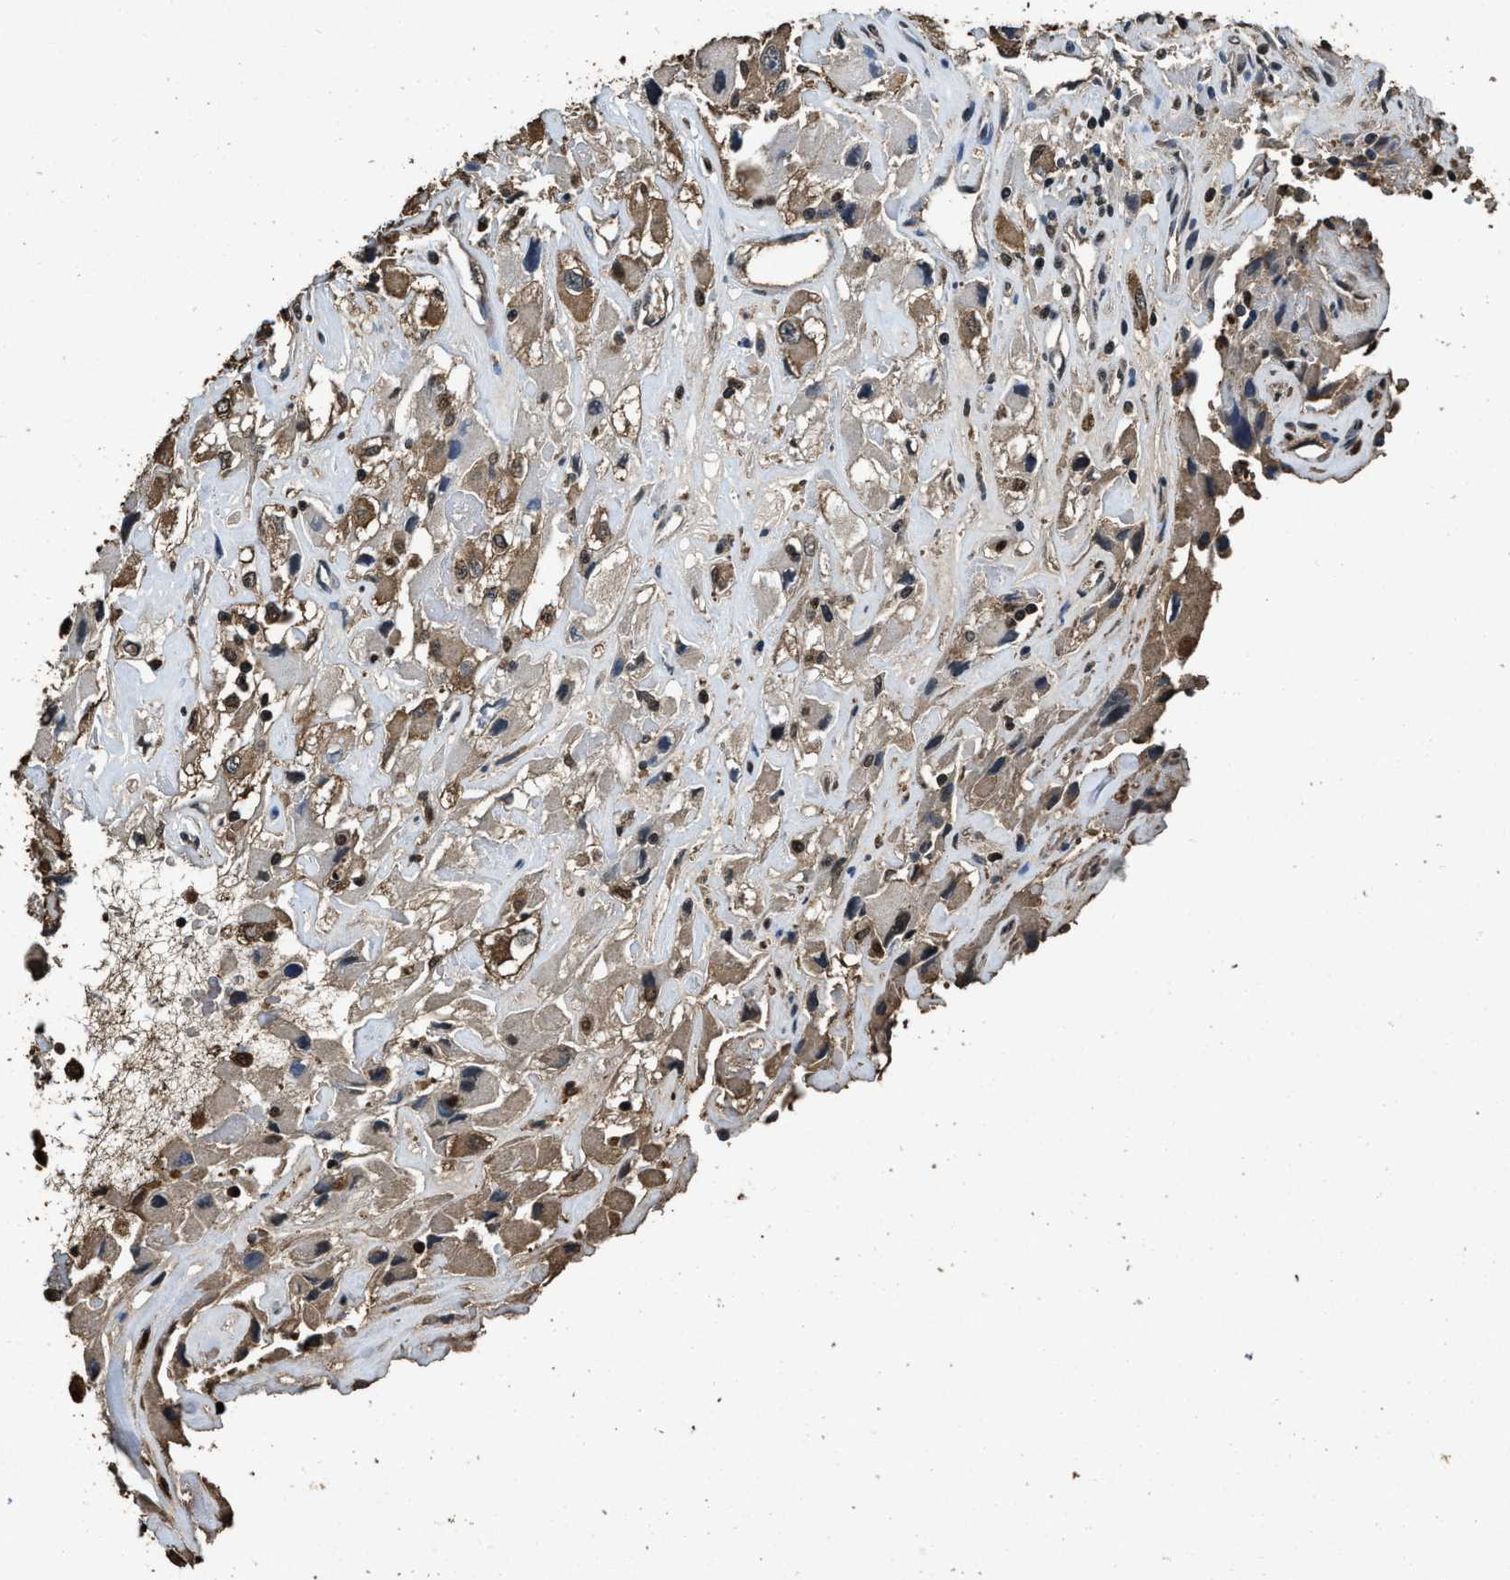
{"staining": {"intensity": "weak", "quantity": ">75%", "location": "cytoplasmic/membranous"}, "tissue": "renal cancer", "cell_type": "Tumor cells", "image_type": "cancer", "snomed": [{"axis": "morphology", "description": "Adenocarcinoma, NOS"}, {"axis": "topography", "description": "Kidney"}], "caption": "High-magnification brightfield microscopy of renal cancer (adenocarcinoma) stained with DAB (brown) and counterstained with hematoxylin (blue). tumor cells exhibit weak cytoplasmic/membranous expression is appreciated in approximately>75% of cells.", "gene": "GAPDH", "patient": {"sex": "female", "age": 52}}